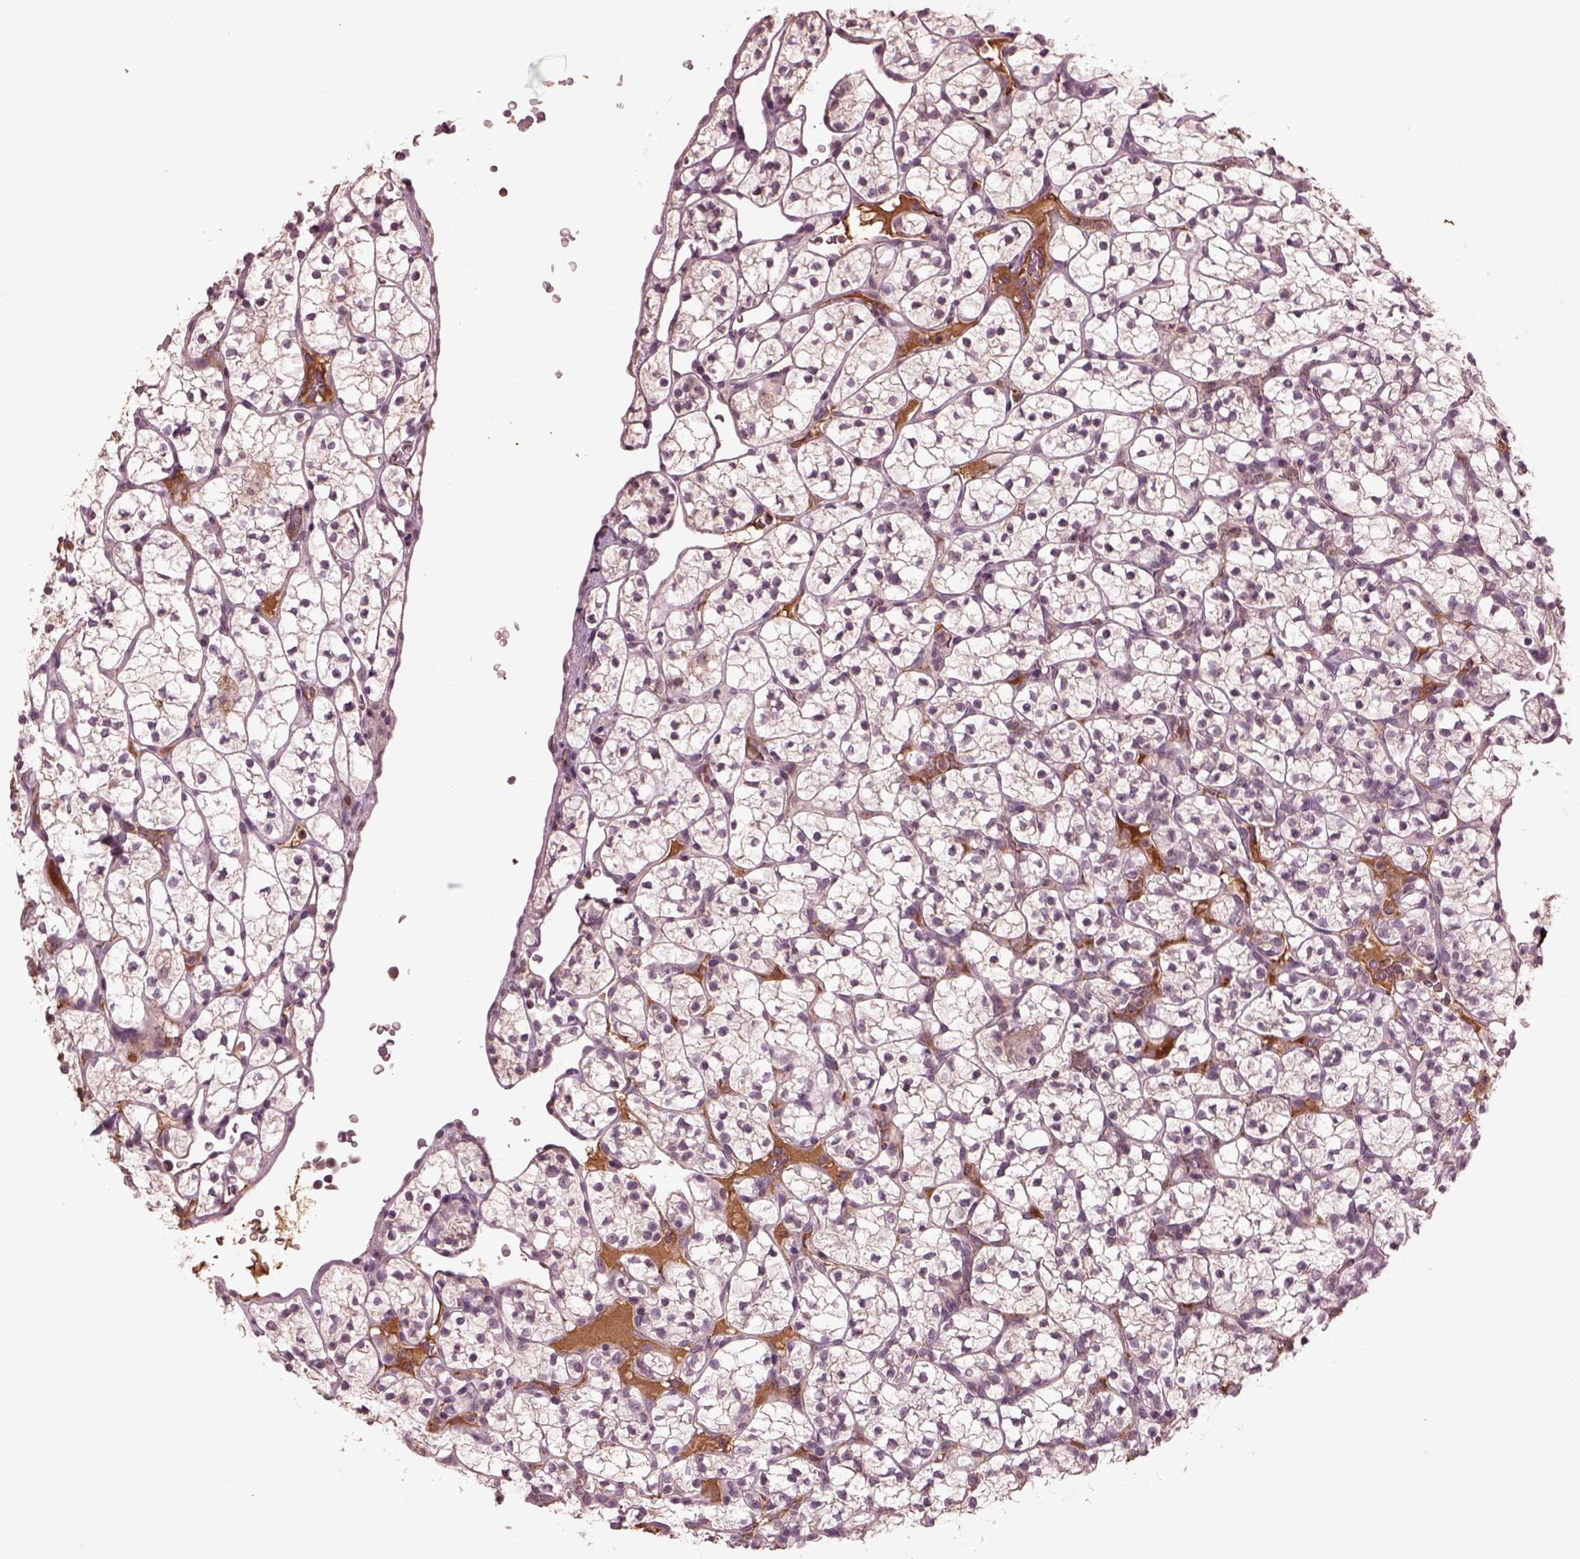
{"staining": {"intensity": "negative", "quantity": "none", "location": "none"}, "tissue": "renal cancer", "cell_type": "Tumor cells", "image_type": "cancer", "snomed": [{"axis": "morphology", "description": "Adenocarcinoma, NOS"}, {"axis": "topography", "description": "Kidney"}], "caption": "A photomicrograph of renal cancer stained for a protein shows no brown staining in tumor cells.", "gene": "PTX4", "patient": {"sex": "female", "age": 89}}